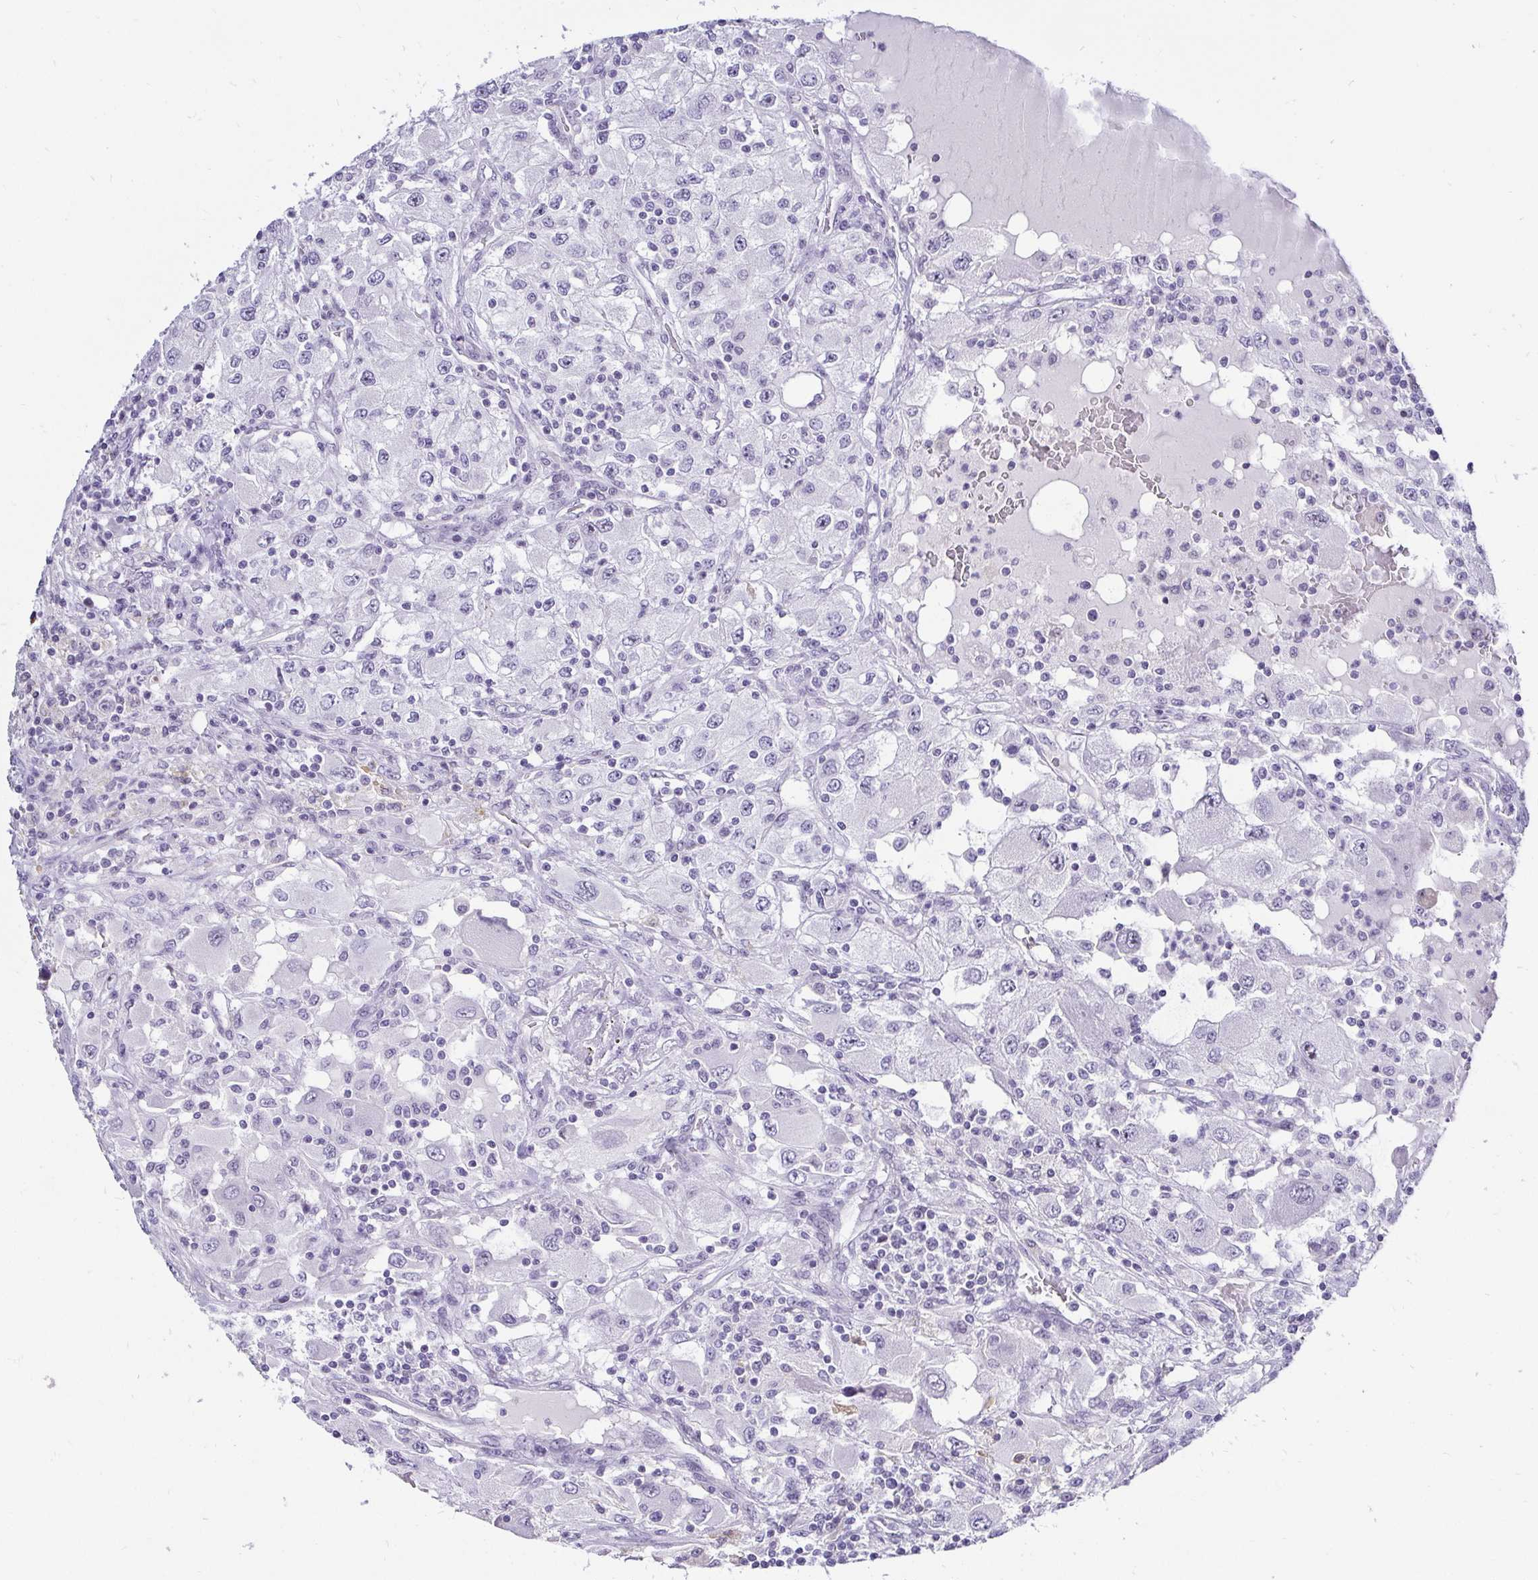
{"staining": {"intensity": "negative", "quantity": "none", "location": "none"}, "tissue": "renal cancer", "cell_type": "Tumor cells", "image_type": "cancer", "snomed": [{"axis": "morphology", "description": "Adenocarcinoma, NOS"}, {"axis": "topography", "description": "Kidney"}], "caption": "Tumor cells are negative for protein expression in human renal cancer (adenocarcinoma). (Stains: DAB immunohistochemistry (IHC) with hematoxylin counter stain, Microscopy: brightfield microscopy at high magnification).", "gene": "ZNF860", "patient": {"sex": "female", "age": 67}}